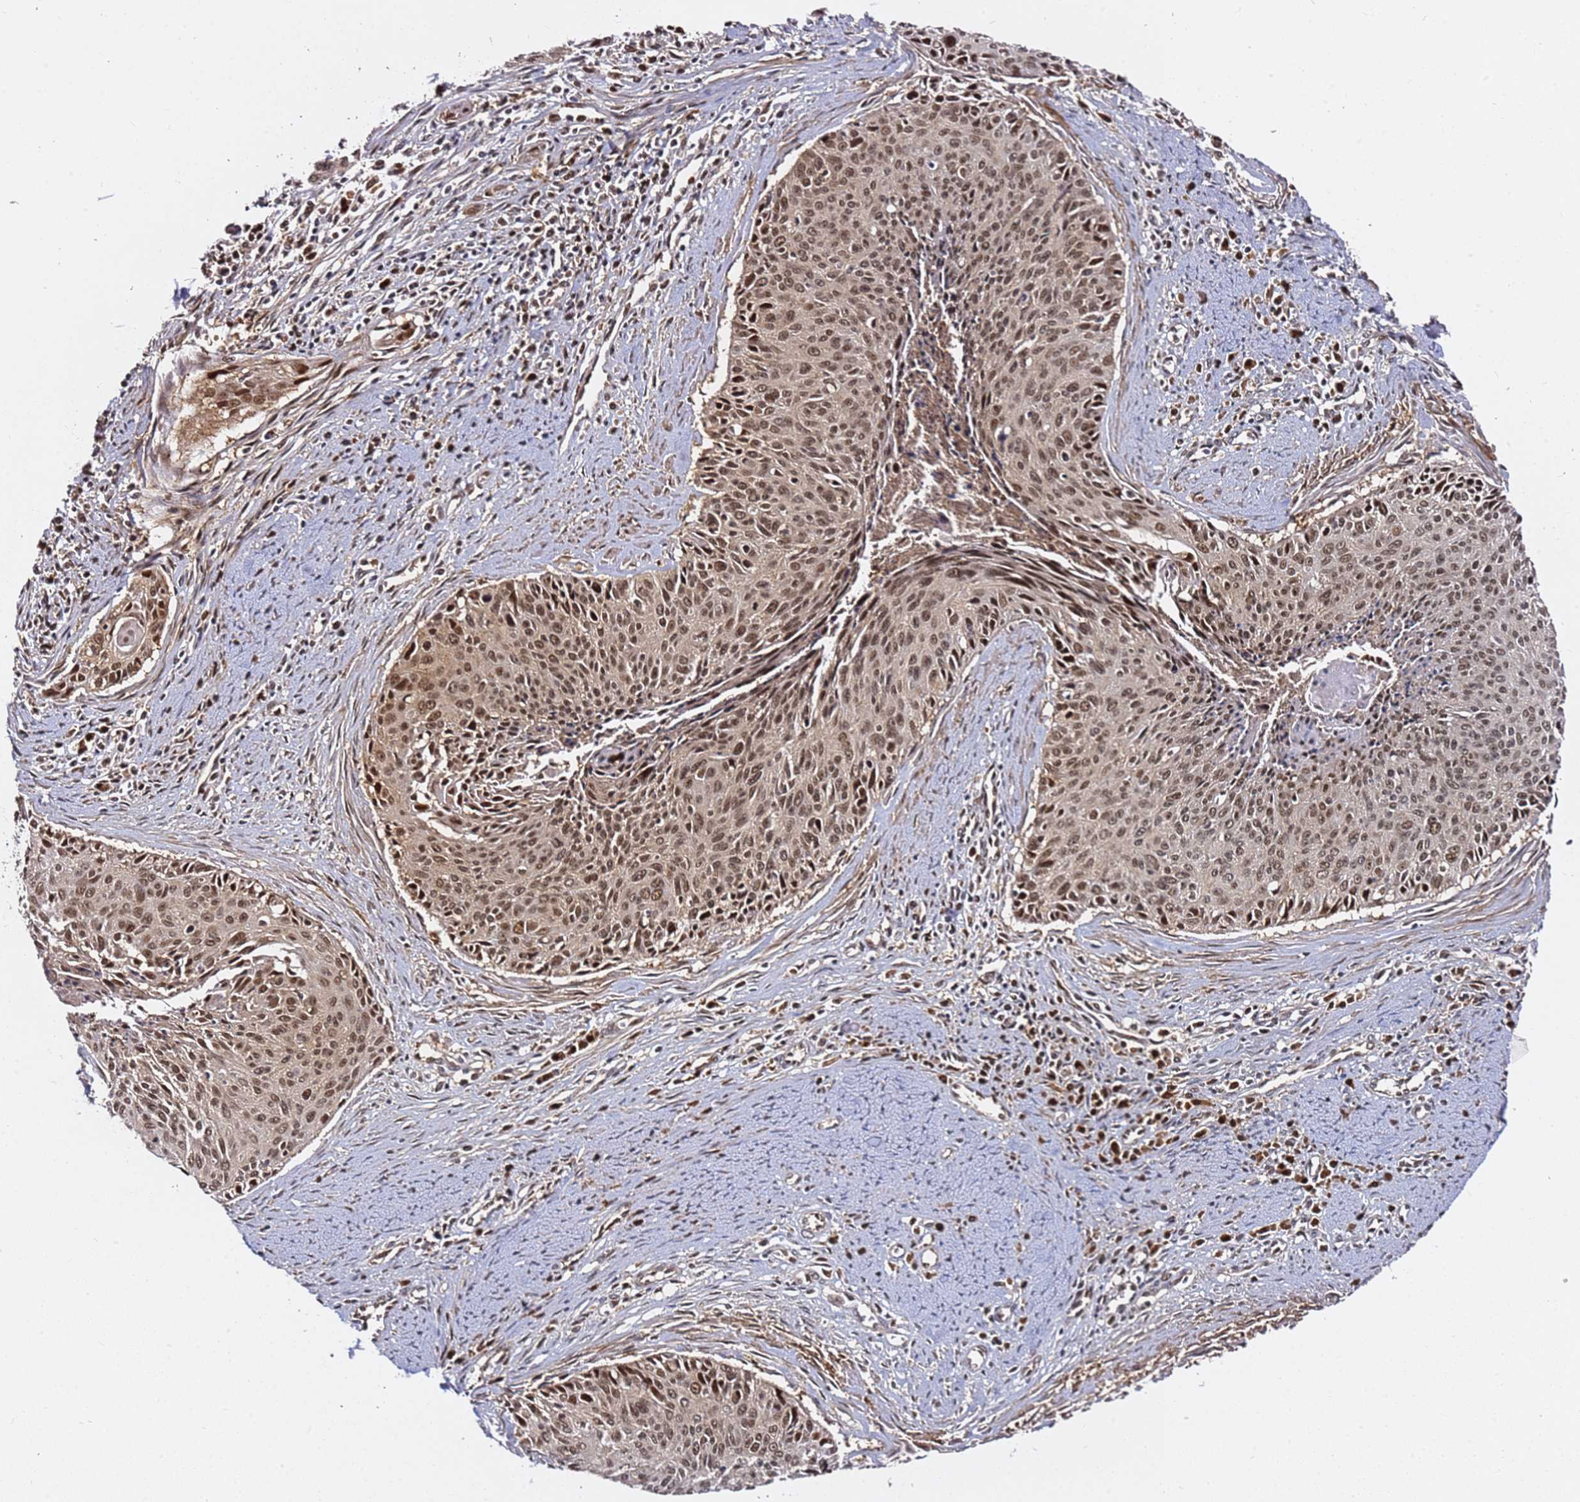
{"staining": {"intensity": "moderate", "quantity": ">75%", "location": "nuclear"}, "tissue": "cervical cancer", "cell_type": "Tumor cells", "image_type": "cancer", "snomed": [{"axis": "morphology", "description": "Squamous cell carcinoma, NOS"}, {"axis": "topography", "description": "Cervix"}], "caption": "Protein expression by IHC demonstrates moderate nuclear positivity in approximately >75% of tumor cells in cervical squamous cell carcinoma. (DAB IHC, brown staining for protein, blue staining for nuclei).", "gene": "RGS18", "patient": {"sex": "female", "age": 55}}